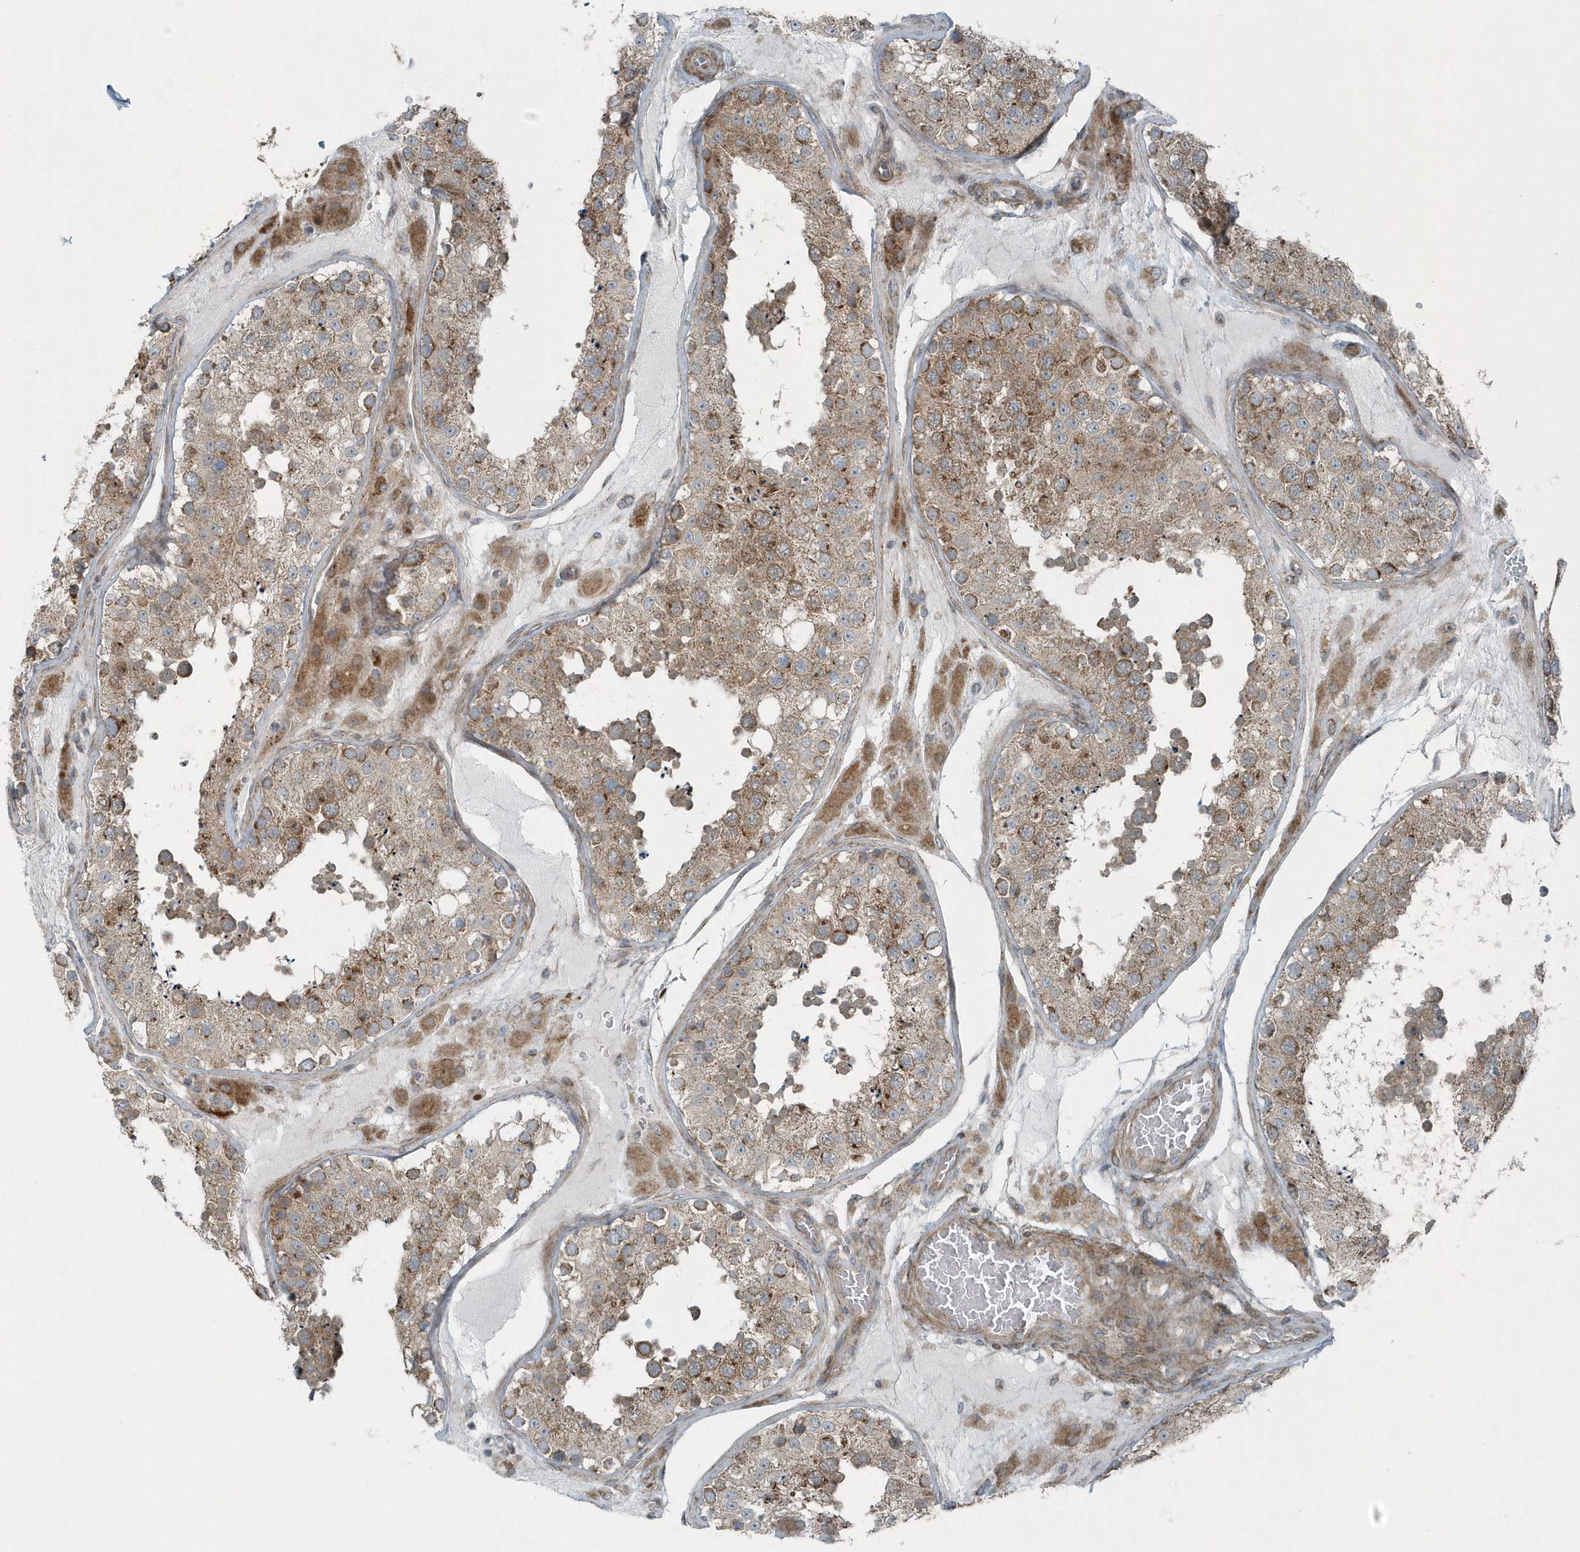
{"staining": {"intensity": "moderate", "quantity": ">75%", "location": "cytoplasmic/membranous"}, "tissue": "testis", "cell_type": "Cells in seminiferous ducts", "image_type": "normal", "snomed": [{"axis": "morphology", "description": "Normal tissue, NOS"}, {"axis": "topography", "description": "Testis"}], "caption": "This is a micrograph of immunohistochemistry staining of benign testis, which shows moderate expression in the cytoplasmic/membranous of cells in seminiferous ducts.", "gene": "GCC2", "patient": {"sex": "male", "age": 26}}